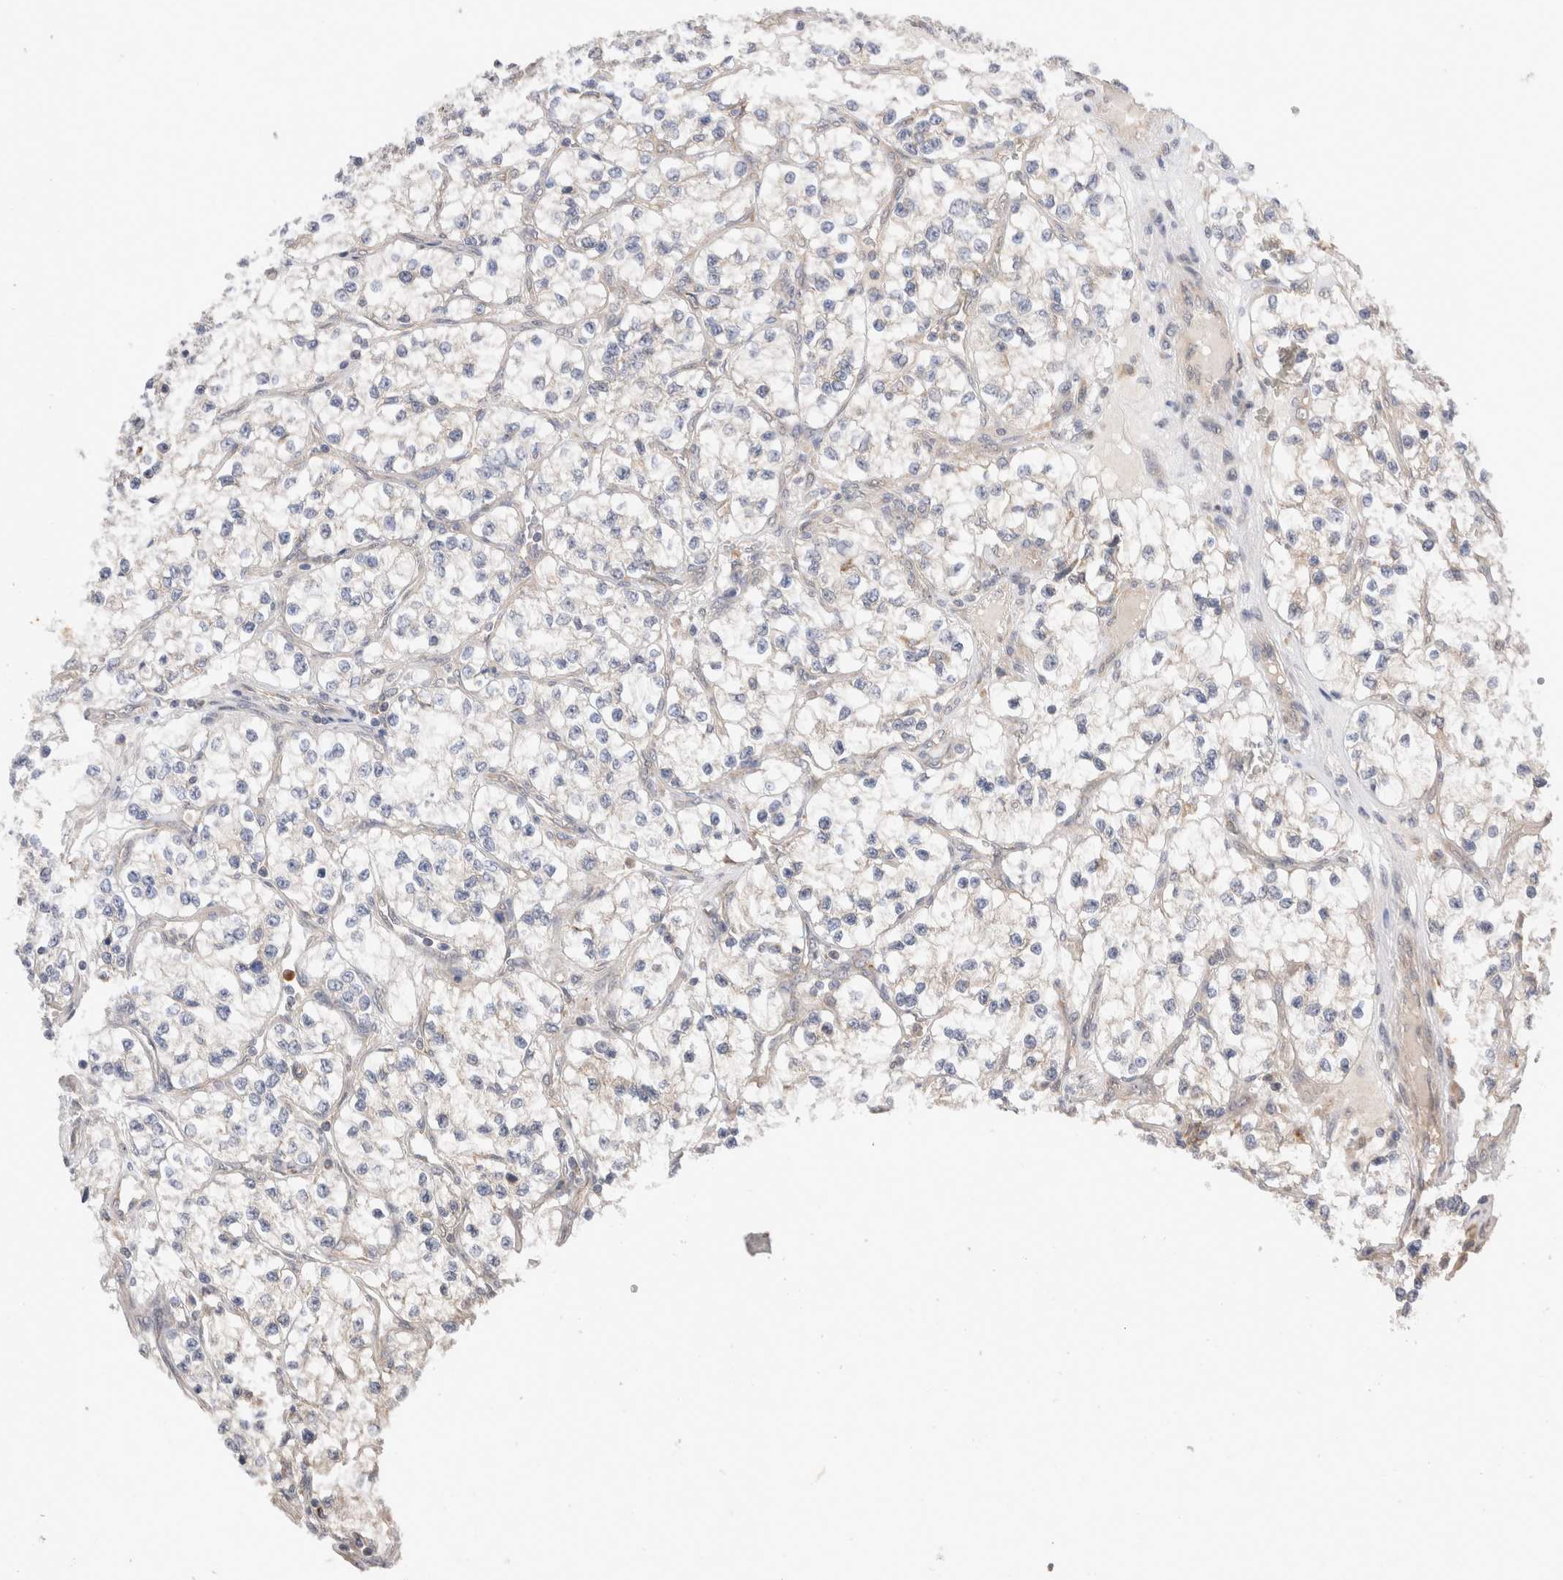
{"staining": {"intensity": "negative", "quantity": "none", "location": "none"}, "tissue": "renal cancer", "cell_type": "Tumor cells", "image_type": "cancer", "snomed": [{"axis": "morphology", "description": "Adenocarcinoma, NOS"}, {"axis": "topography", "description": "Kidney"}], "caption": "Protein analysis of renal adenocarcinoma displays no significant staining in tumor cells.", "gene": "SGK1", "patient": {"sex": "female", "age": 57}}